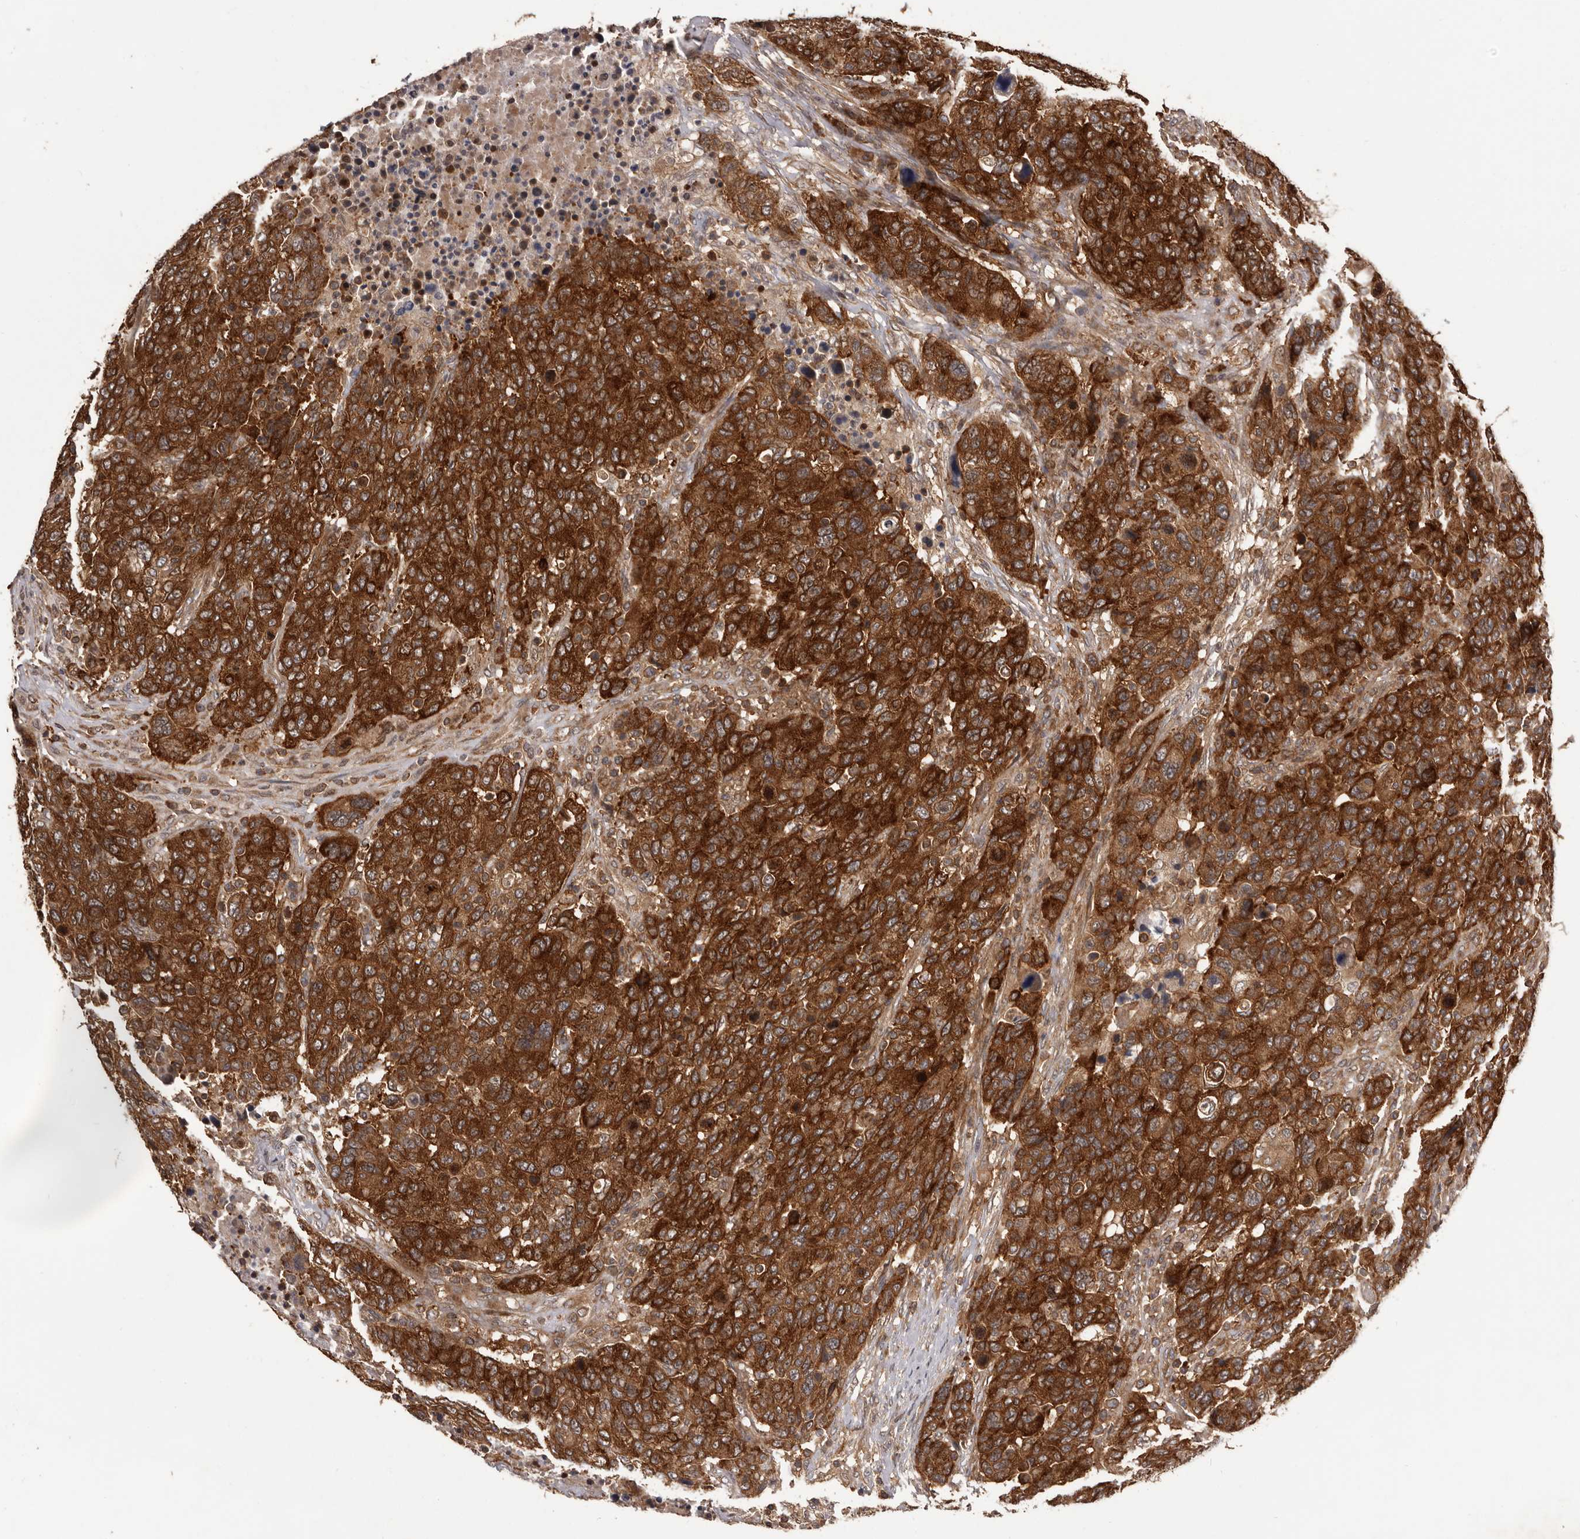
{"staining": {"intensity": "strong", "quantity": ">75%", "location": "cytoplasmic/membranous"}, "tissue": "breast cancer", "cell_type": "Tumor cells", "image_type": "cancer", "snomed": [{"axis": "morphology", "description": "Duct carcinoma"}, {"axis": "topography", "description": "Breast"}], "caption": "A brown stain highlights strong cytoplasmic/membranous positivity of a protein in invasive ductal carcinoma (breast) tumor cells.", "gene": "HBS1L", "patient": {"sex": "female", "age": 37}}